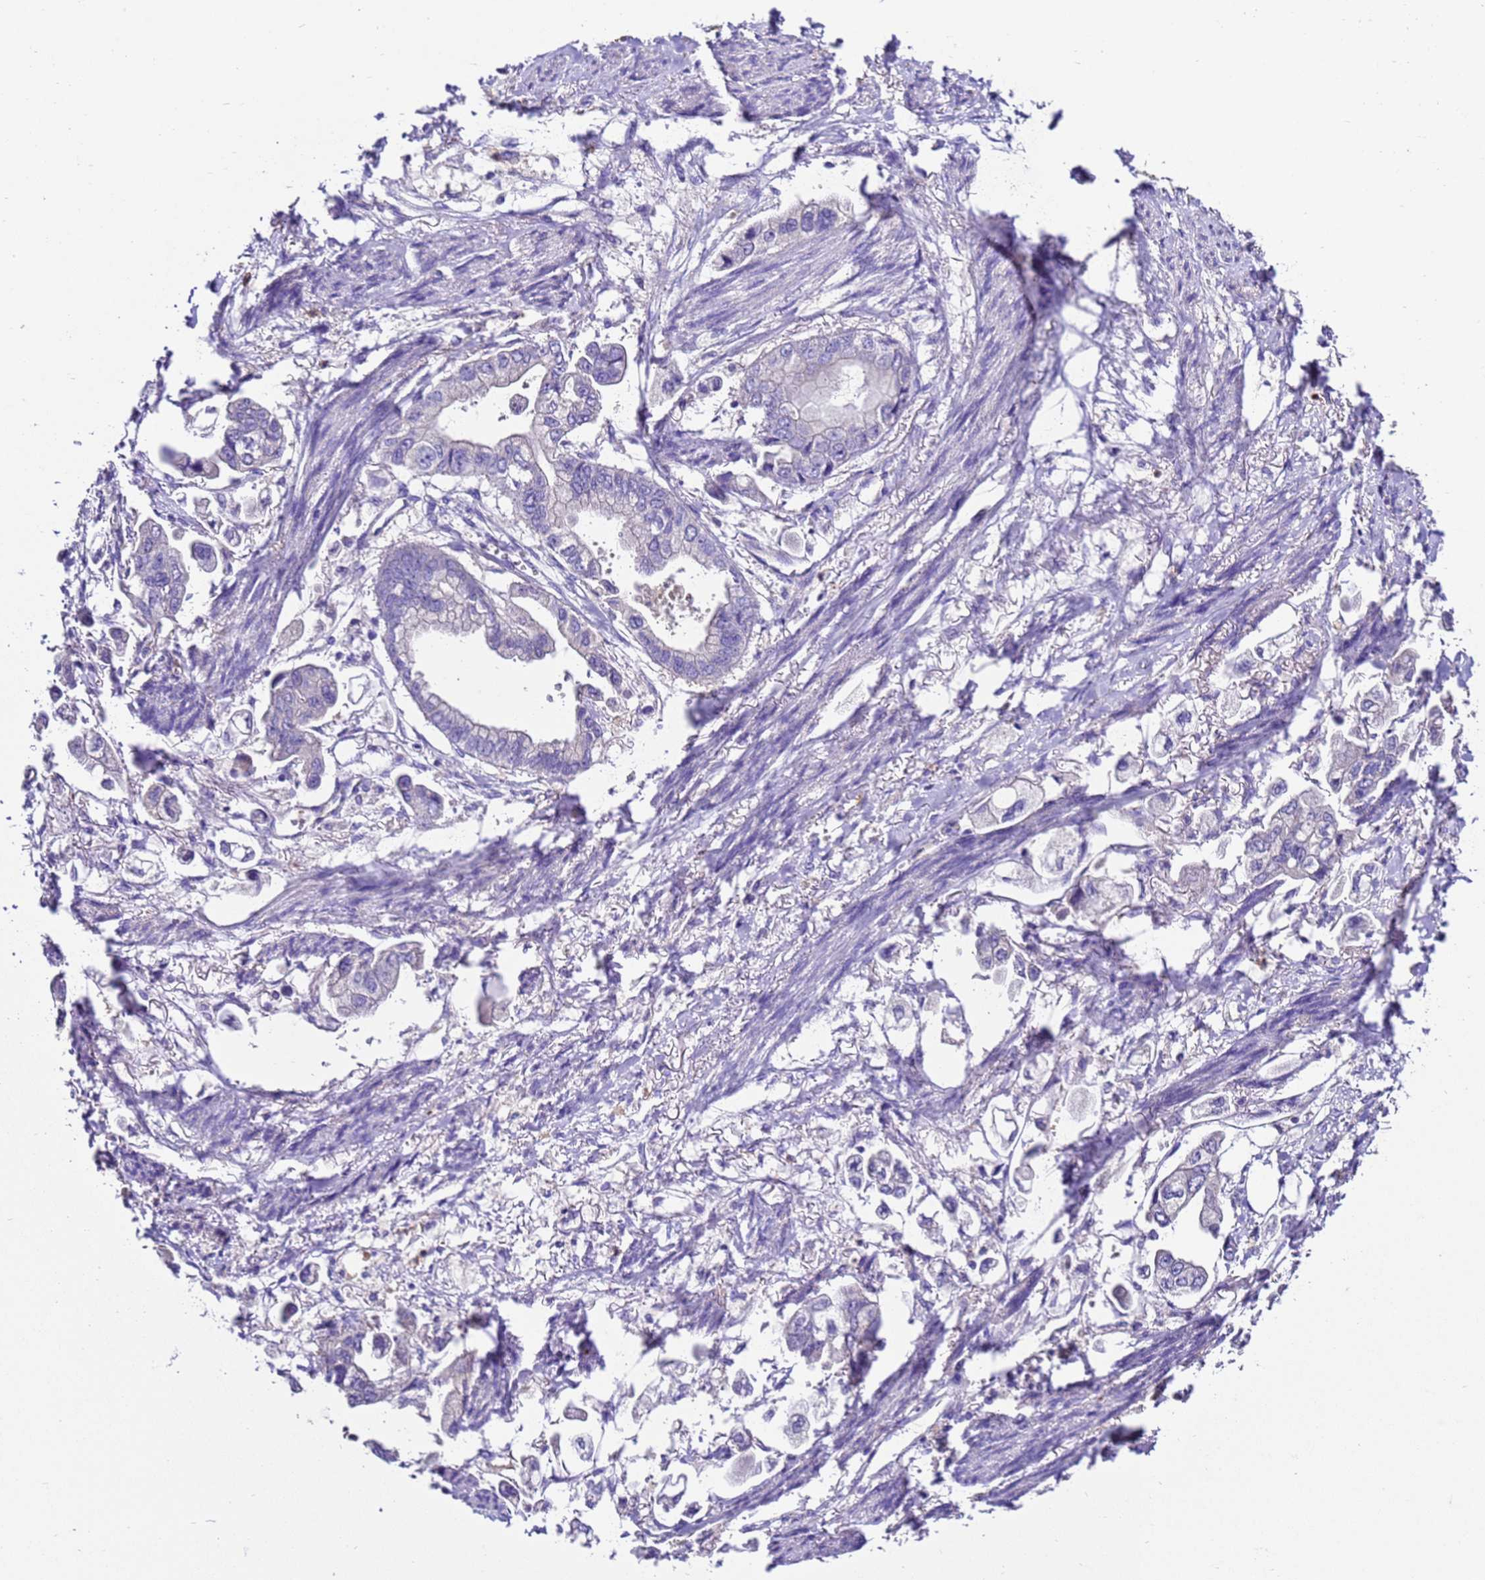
{"staining": {"intensity": "negative", "quantity": "none", "location": "none"}, "tissue": "stomach cancer", "cell_type": "Tumor cells", "image_type": "cancer", "snomed": [{"axis": "morphology", "description": "Adenocarcinoma, NOS"}, {"axis": "topography", "description": "Stomach"}], "caption": "Tumor cells show no significant expression in stomach cancer. (DAB (3,3'-diaminobenzidine) immunohistochemistry (IHC) visualized using brightfield microscopy, high magnification).", "gene": "UGT2A1", "patient": {"sex": "male", "age": 62}}